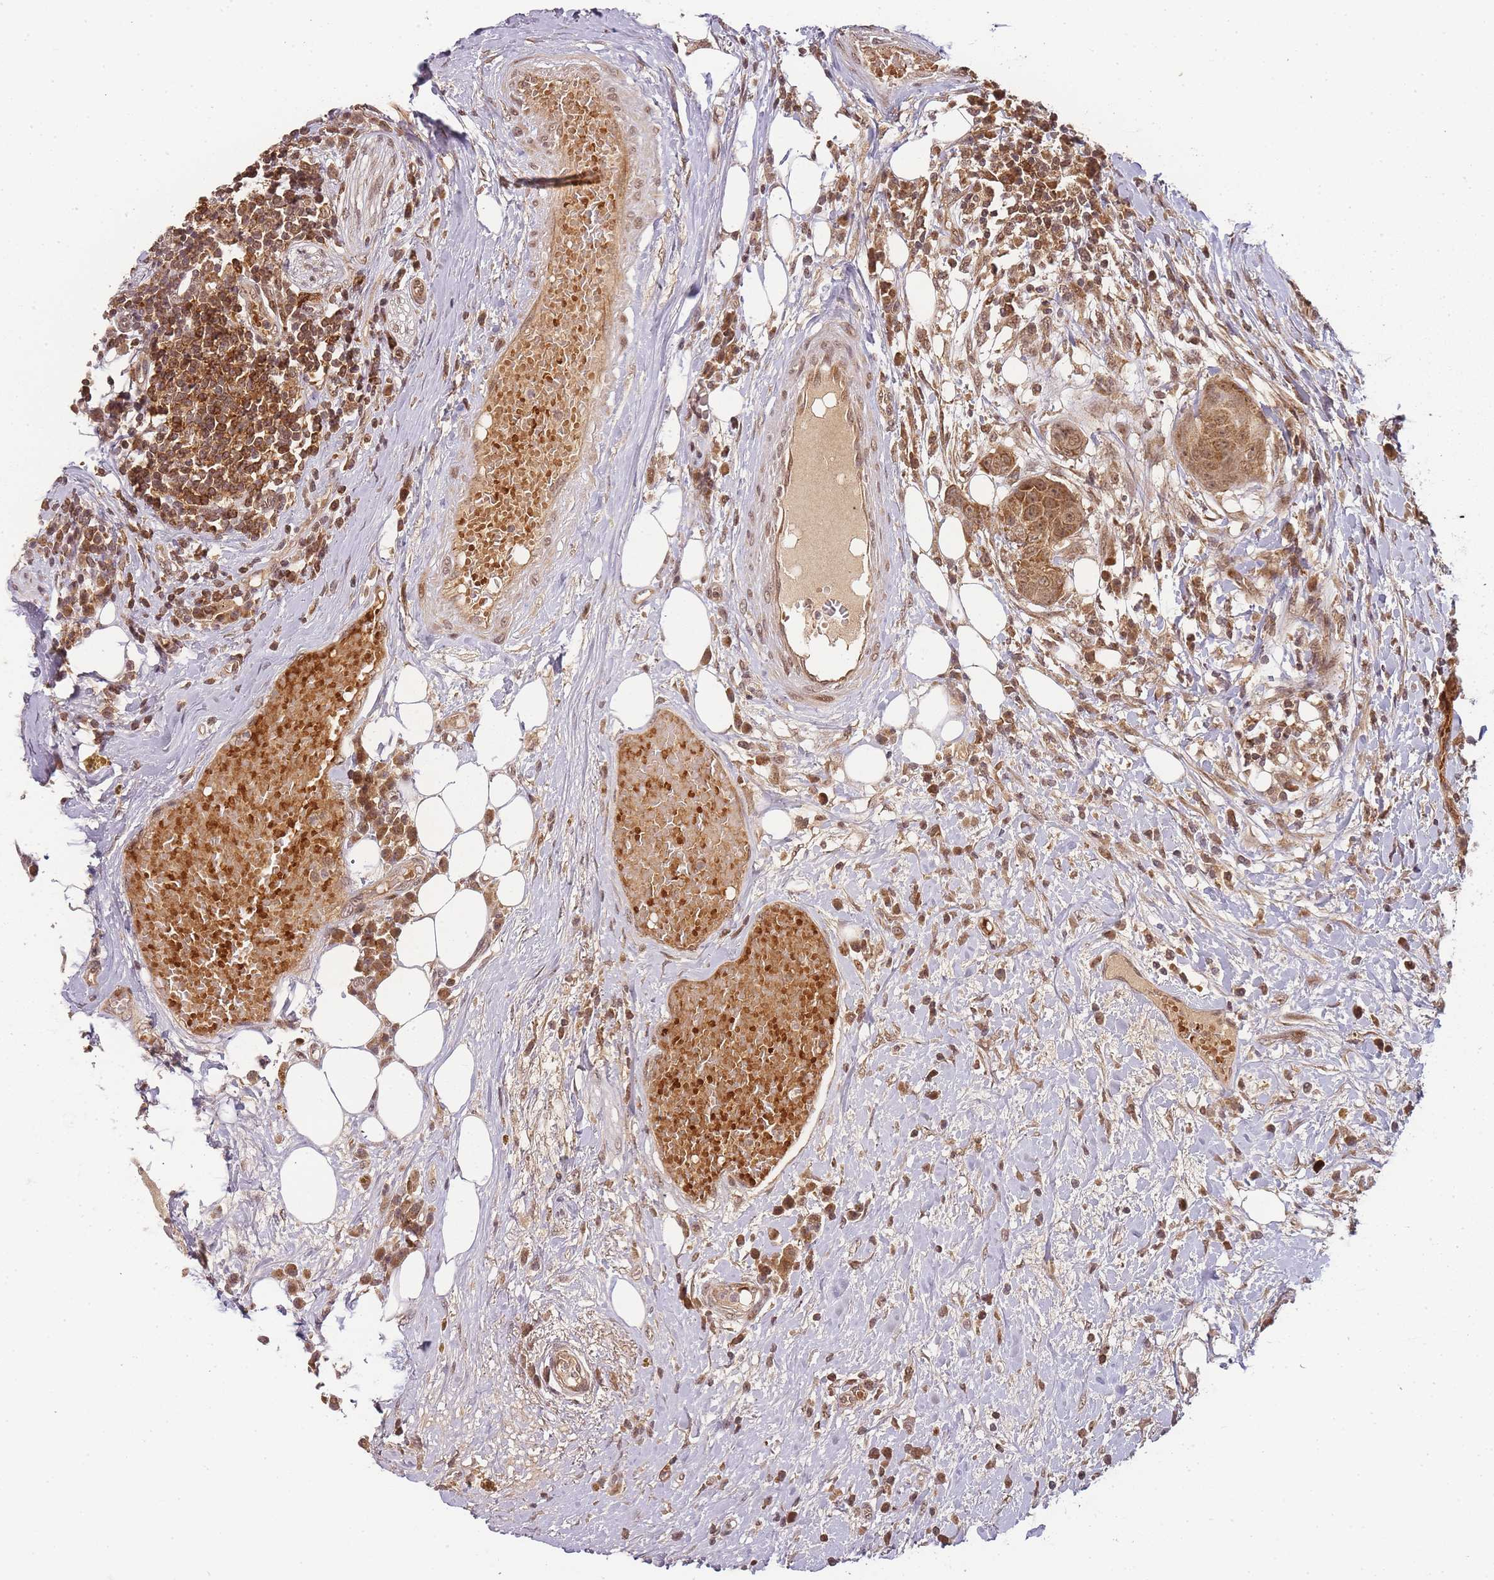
{"staining": {"intensity": "moderate", "quantity": ">75%", "location": "cytoplasmic/membranous,nuclear"}, "tissue": "urothelial cancer", "cell_type": "Tumor cells", "image_type": "cancer", "snomed": [{"axis": "morphology", "description": "Urothelial carcinoma, High grade"}, {"axis": "topography", "description": "Urinary bladder"}], "caption": "Tumor cells reveal medium levels of moderate cytoplasmic/membranous and nuclear expression in approximately >75% of cells in high-grade urothelial carcinoma. (DAB (3,3'-diaminobenzidine) IHC with brightfield microscopy, high magnification).", "gene": "ZNF497", "patient": {"sex": "female", "age": 63}}